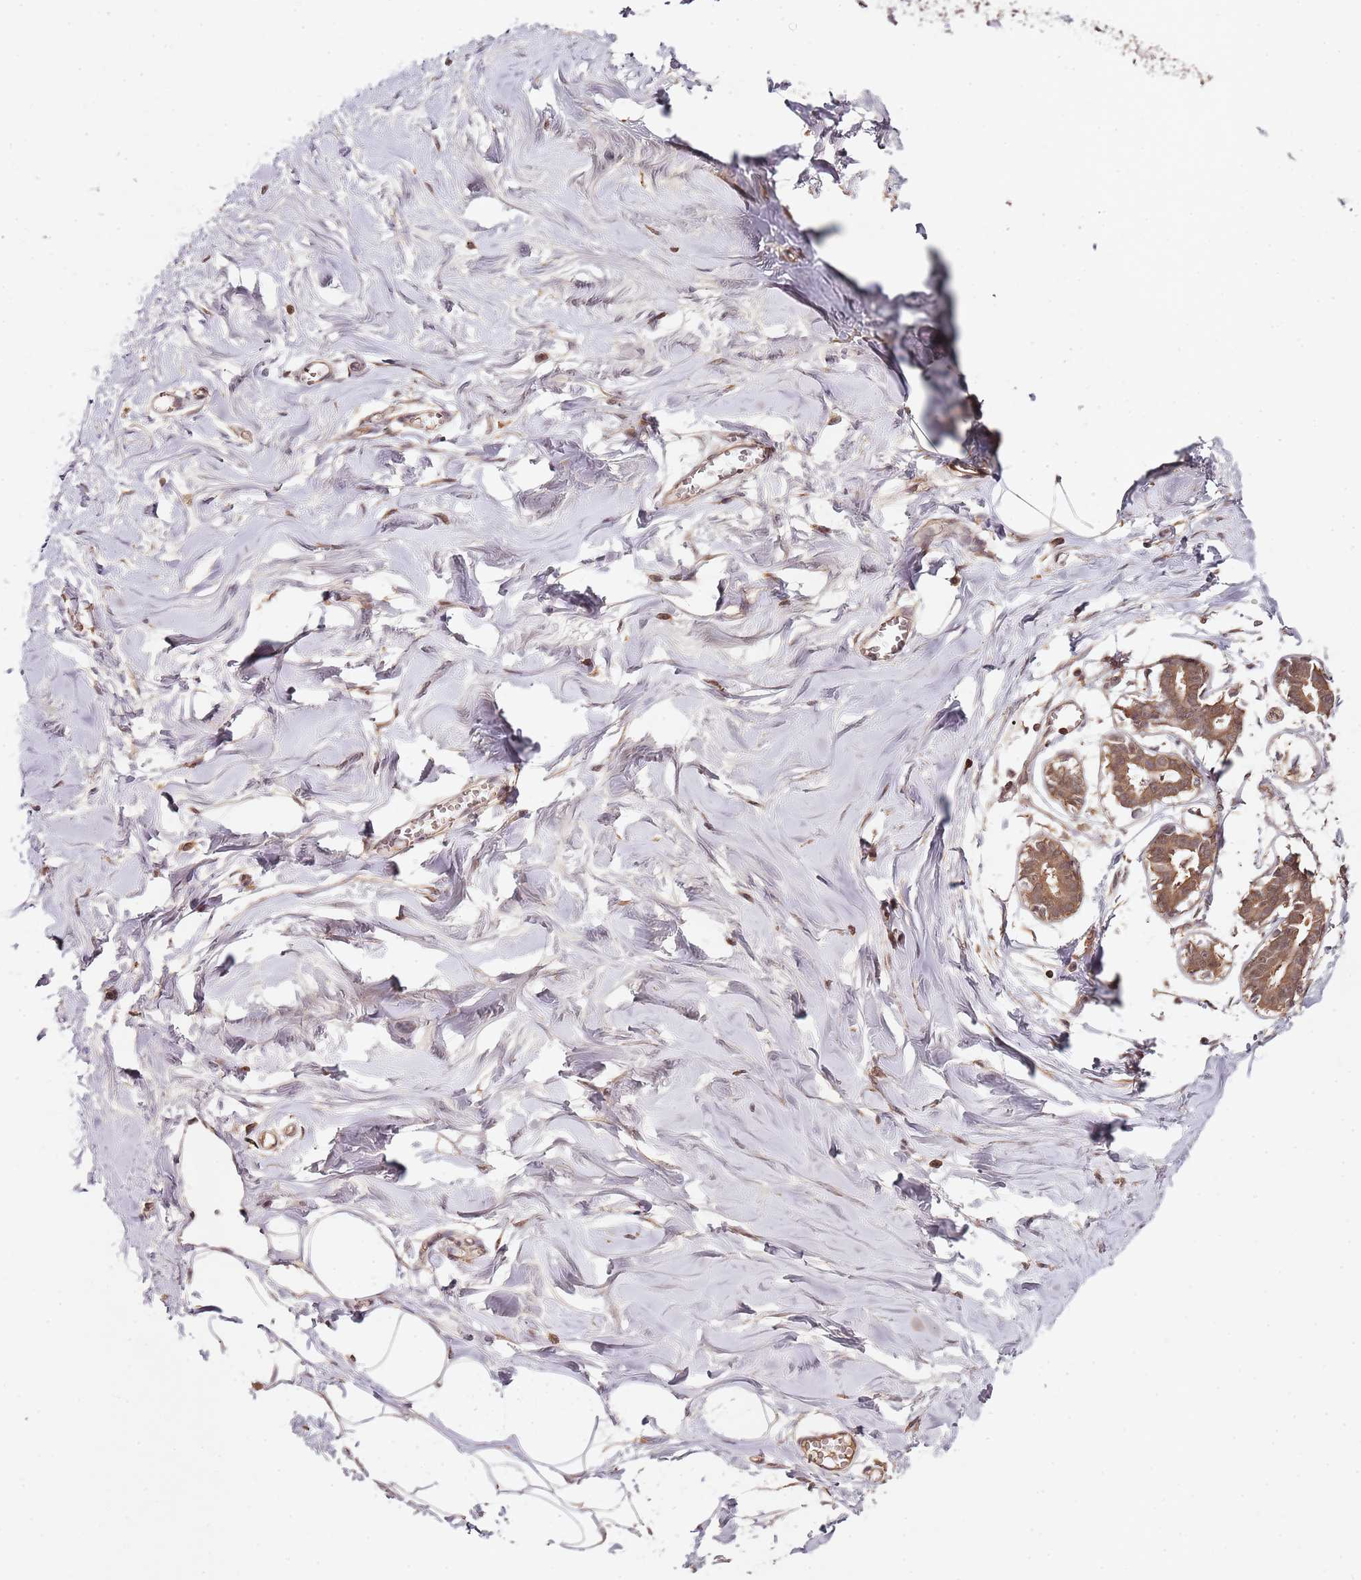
{"staining": {"intensity": "moderate", "quantity": "<25%", "location": "cytoplasmic/membranous"}, "tissue": "breast", "cell_type": "Adipocytes", "image_type": "normal", "snomed": [{"axis": "morphology", "description": "Normal tissue, NOS"}, {"axis": "topography", "description": "Breast"}], "caption": "Adipocytes display low levels of moderate cytoplasmic/membranous positivity in about <25% of cells in unremarkable human breast. Nuclei are stained in blue.", "gene": "LIN37", "patient": {"sex": "female", "age": 27}}